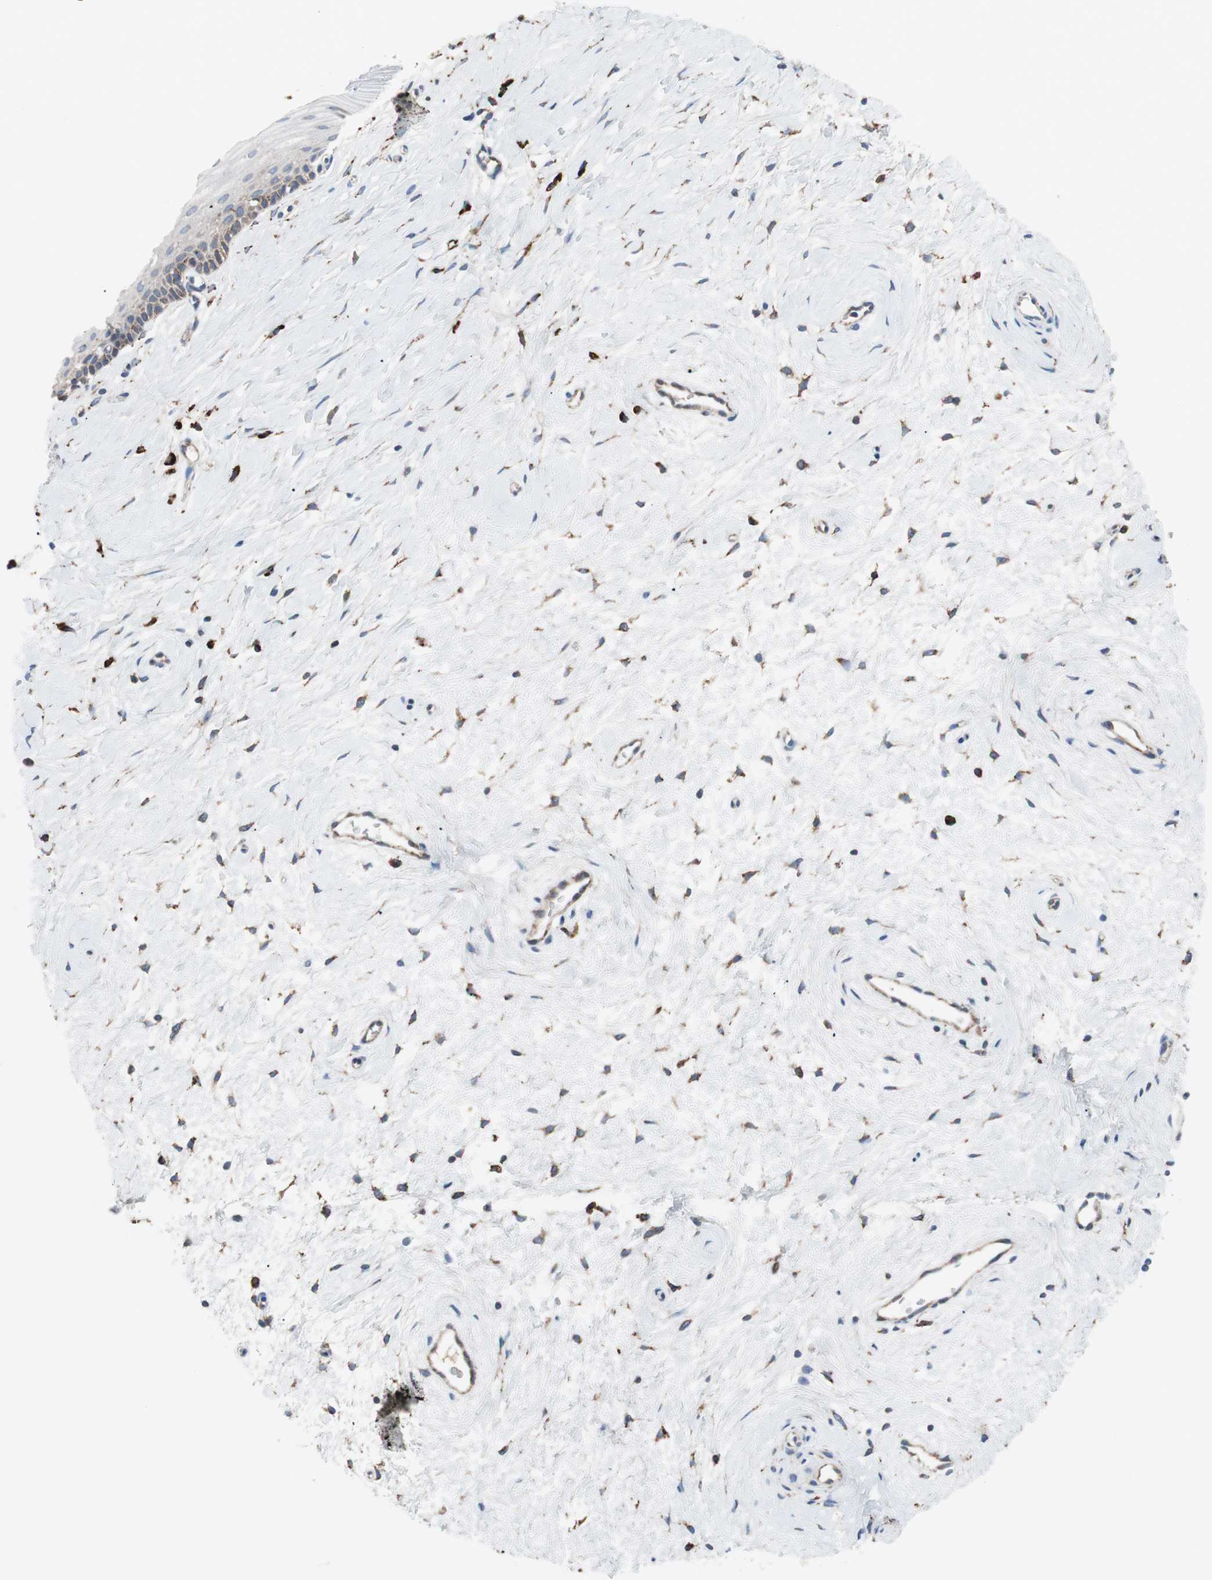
{"staining": {"intensity": "strong", "quantity": ">75%", "location": "cytoplasmic/membranous"}, "tissue": "cervix", "cell_type": "Glandular cells", "image_type": "normal", "snomed": [{"axis": "morphology", "description": "Normal tissue, NOS"}, {"axis": "topography", "description": "Cervix"}], "caption": "Immunohistochemical staining of benign cervix demonstrates >75% levels of strong cytoplasmic/membranous protein positivity in about >75% of glandular cells.", "gene": "SLC27A4", "patient": {"sex": "female", "age": 39}}